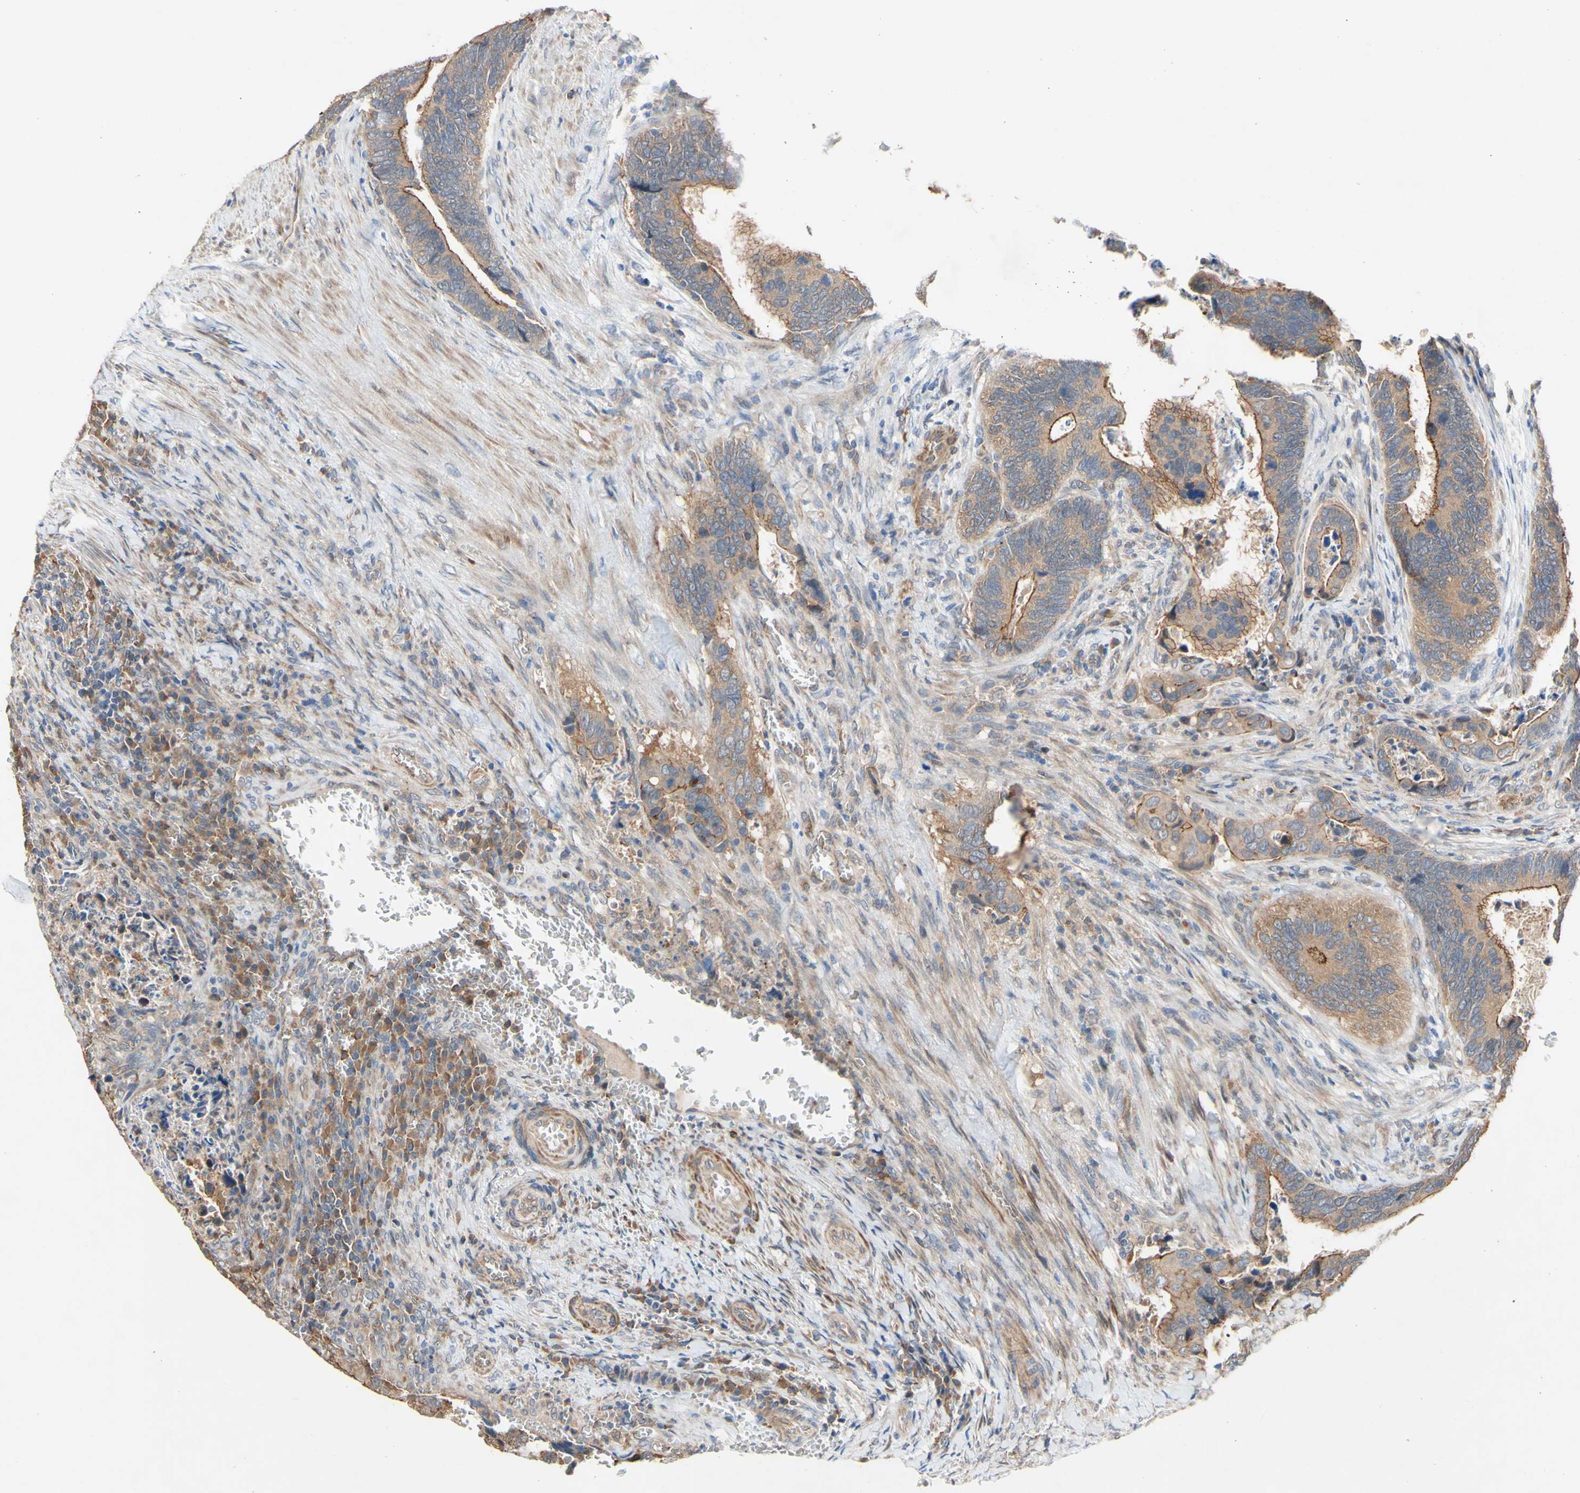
{"staining": {"intensity": "moderate", "quantity": ">75%", "location": "cytoplasmic/membranous"}, "tissue": "colorectal cancer", "cell_type": "Tumor cells", "image_type": "cancer", "snomed": [{"axis": "morphology", "description": "Adenocarcinoma, NOS"}, {"axis": "topography", "description": "Colon"}], "caption": "An image showing moderate cytoplasmic/membranous expression in about >75% of tumor cells in colorectal adenocarcinoma, as visualized by brown immunohistochemical staining.", "gene": "PDGFB", "patient": {"sex": "male", "age": 72}}